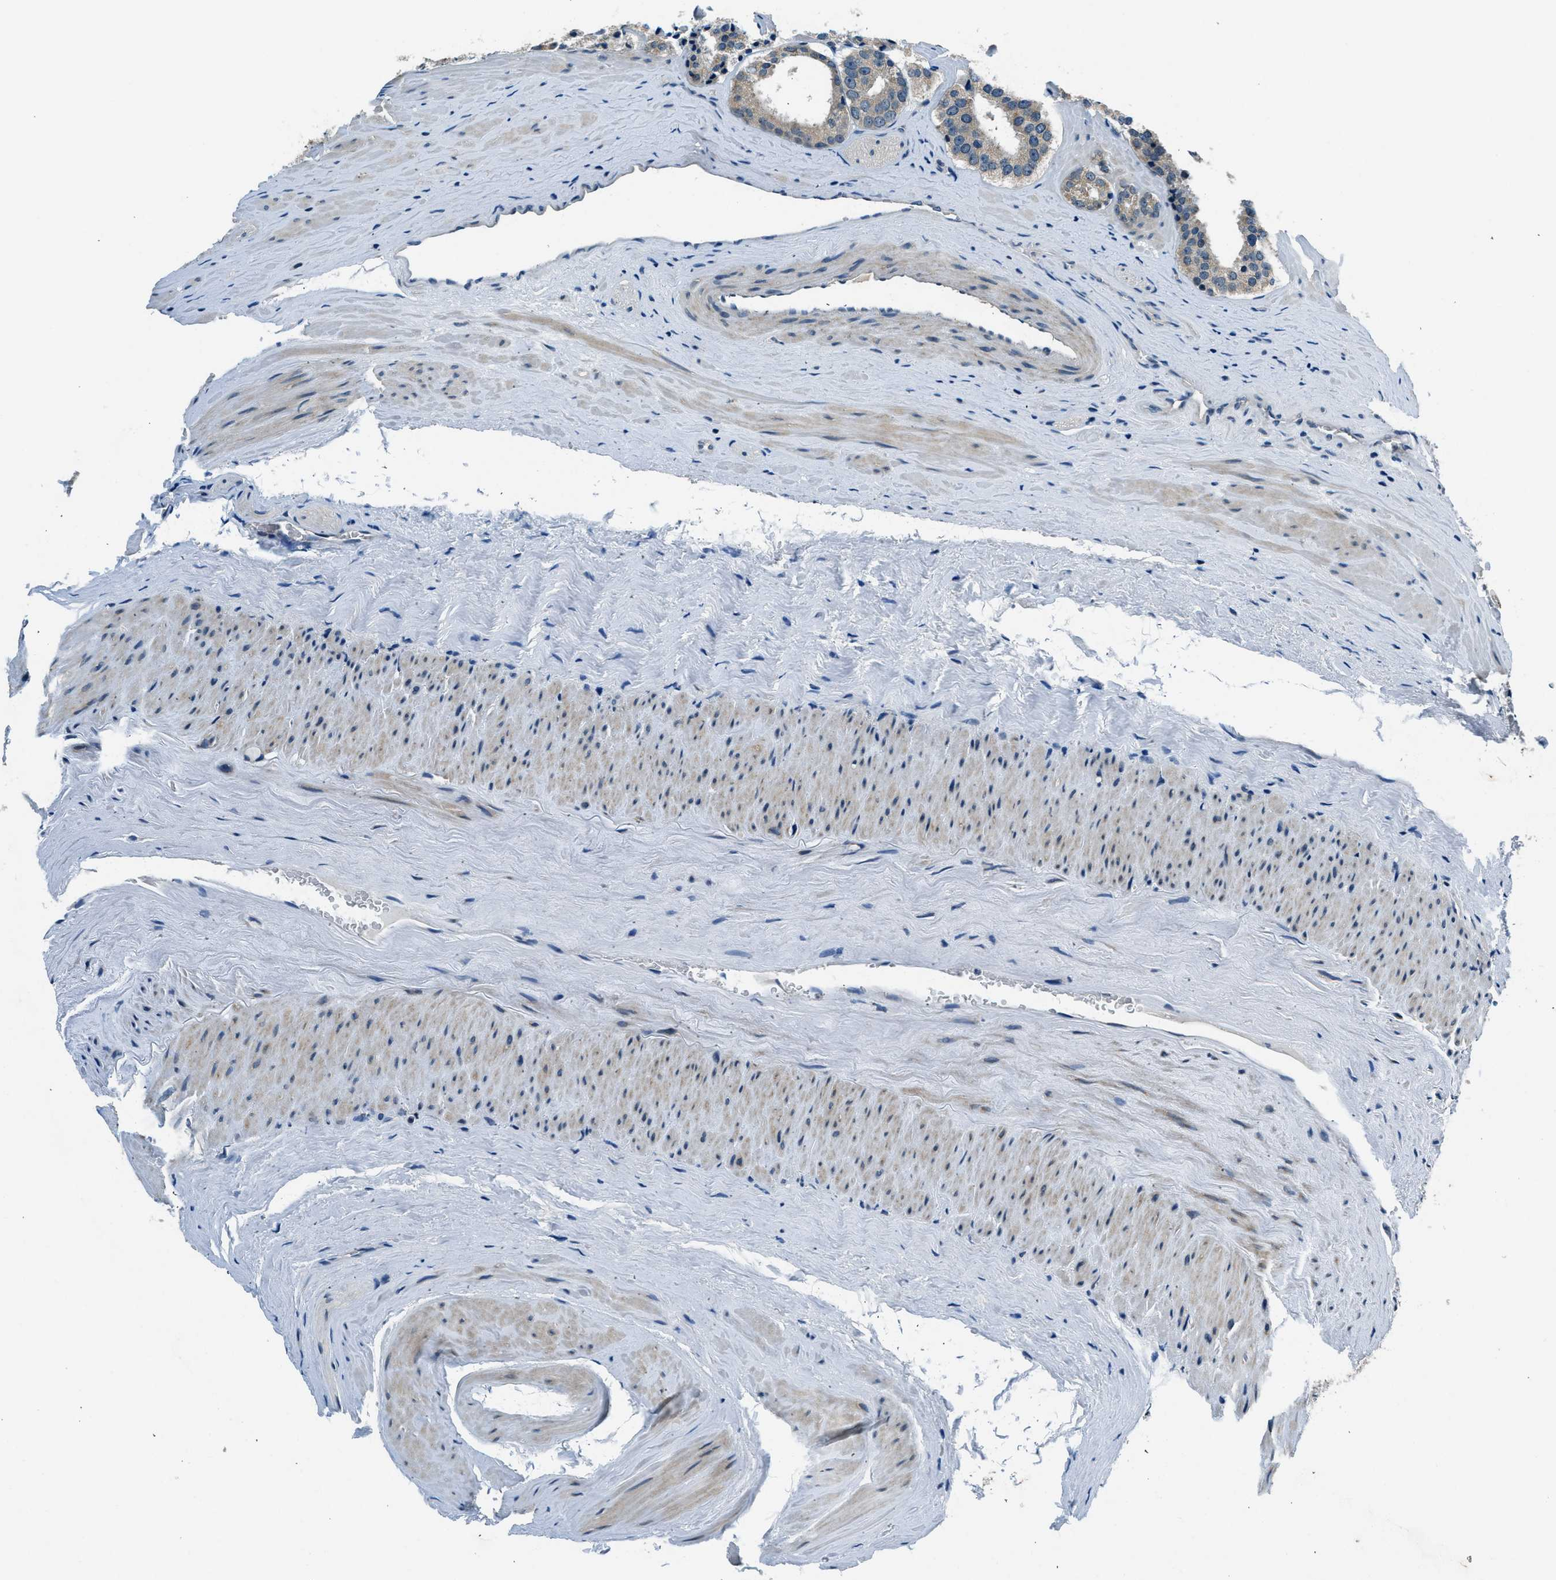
{"staining": {"intensity": "weak", "quantity": "25%-75%", "location": "cytoplasmic/membranous"}, "tissue": "prostate cancer", "cell_type": "Tumor cells", "image_type": "cancer", "snomed": [{"axis": "morphology", "description": "Adenocarcinoma, High grade"}, {"axis": "topography", "description": "Prostate"}], "caption": "Immunohistochemistry photomicrograph of neoplastic tissue: human prostate cancer (high-grade adenocarcinoma) stained using immunohistochemistry demonstrates low levels of weak protein expression localized specifically in the cytoplasmic/membranous of tumor cells, appearing as a cytoplasmic/membranous brown color.", "gene": "NME8", "patient": {"sex": "male", "age": 60}}